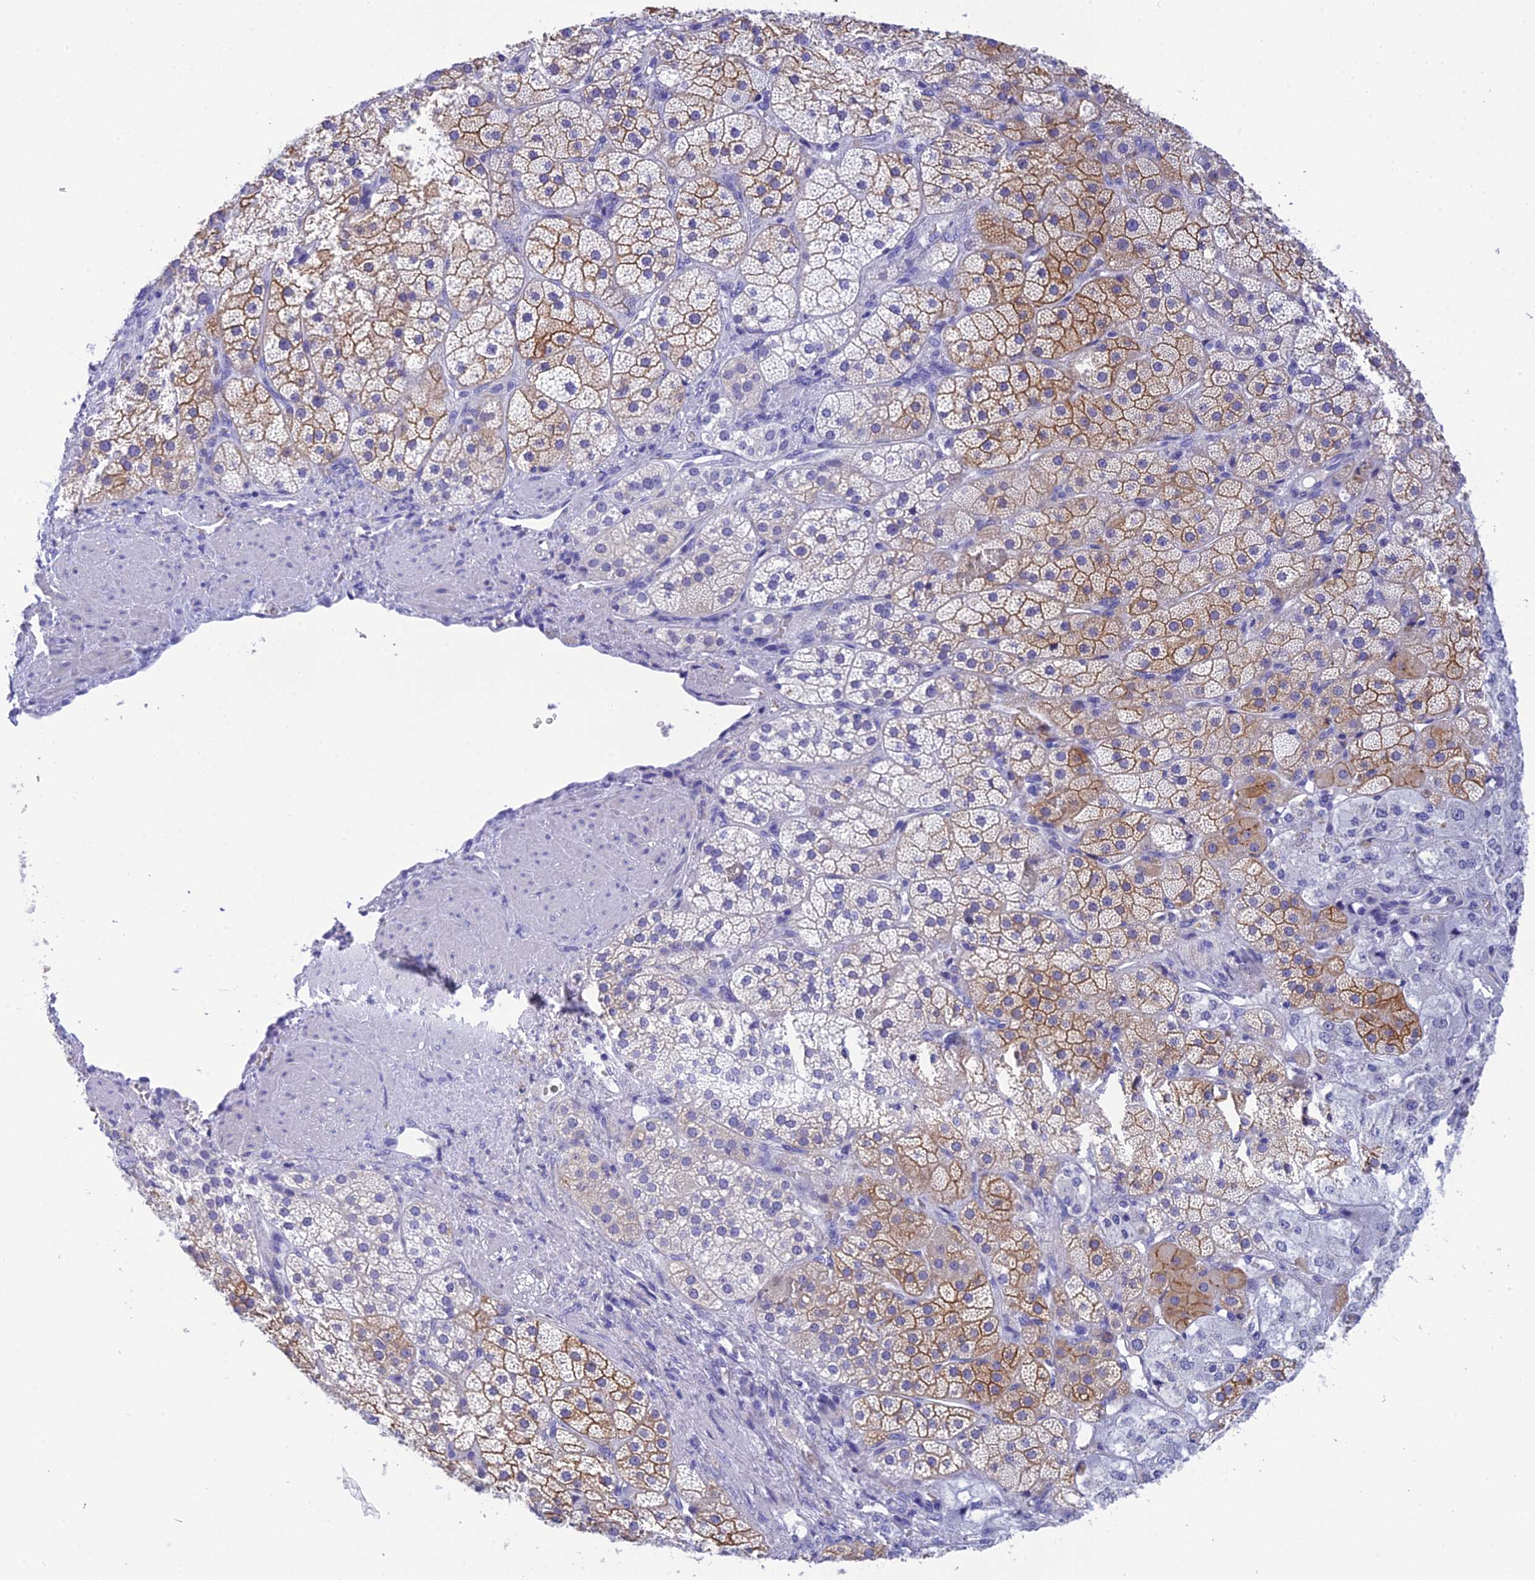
{"staining": {"intensity": "moderate", "quantity": "25%-75%", "location": "cytoplasmic/membranous"}, "tissue": "adrenal gland", "cell_type": "Glandular cells", "image_type": "normal", "snomed": [{"axis": "morphology", "description": "Normal tissue, NOS"}, {"axis": "topography", "description": "Adrenal gland"}], "caption": "An IHC image of unremarkable tissue is shown. Protein staining in brown highlights moderate cytoplasmic/membranous positivity in adrenal gland within glandular cells. Using DAB (3,3'-diaminobenzidine) (brown) and hematoxylin (blue) stains, captured at high magnification using brightfield microscopy.", "gene": "KDELR3", "patient": {"sex": "male", "age": 57}}